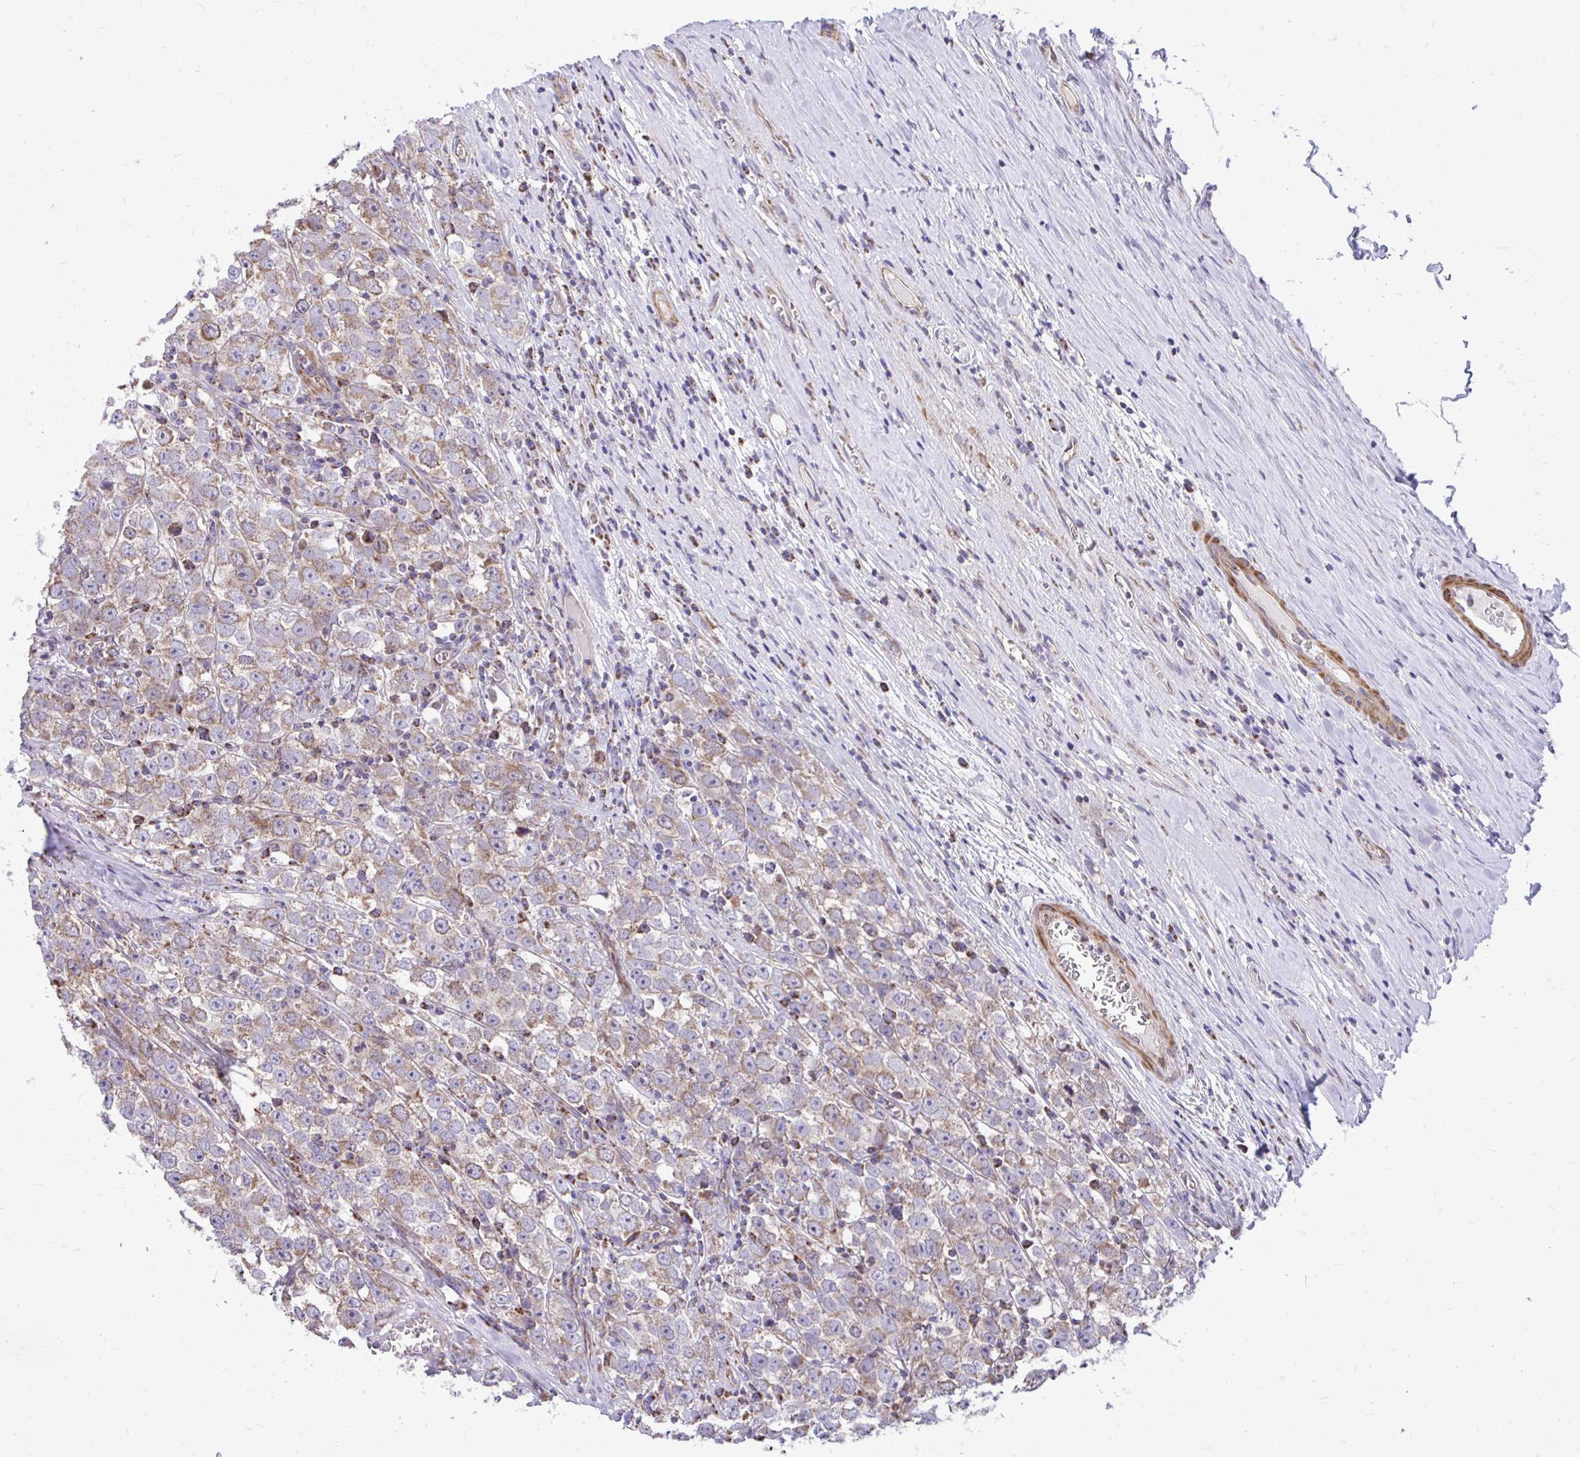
{"staining": {"intensity": "weak", "quantity": "25%-75%", "location": "cytoplasmic/membranous"}, "tissue": "testis cancer", "cell_type": "Tumor cells", "image_type": "cancer", "snomed": [{"axis": "morphology", "description": "Seminoma, NOS"}, {"axis": "morphology", "description": "Carcinoma, Embryonal, NOS"}, {"axis": "topography", "description": "Testis"}], "caption": "About 25%-75% of tumor cells in testis cancer (embryonal carcinoma) demonstrate weak cytoplasmic/membranous protein staining as visualized by brown immunohistochemical staining.", "gene": "UBE2C", "patient": {"sex": "male", "age": 52}}